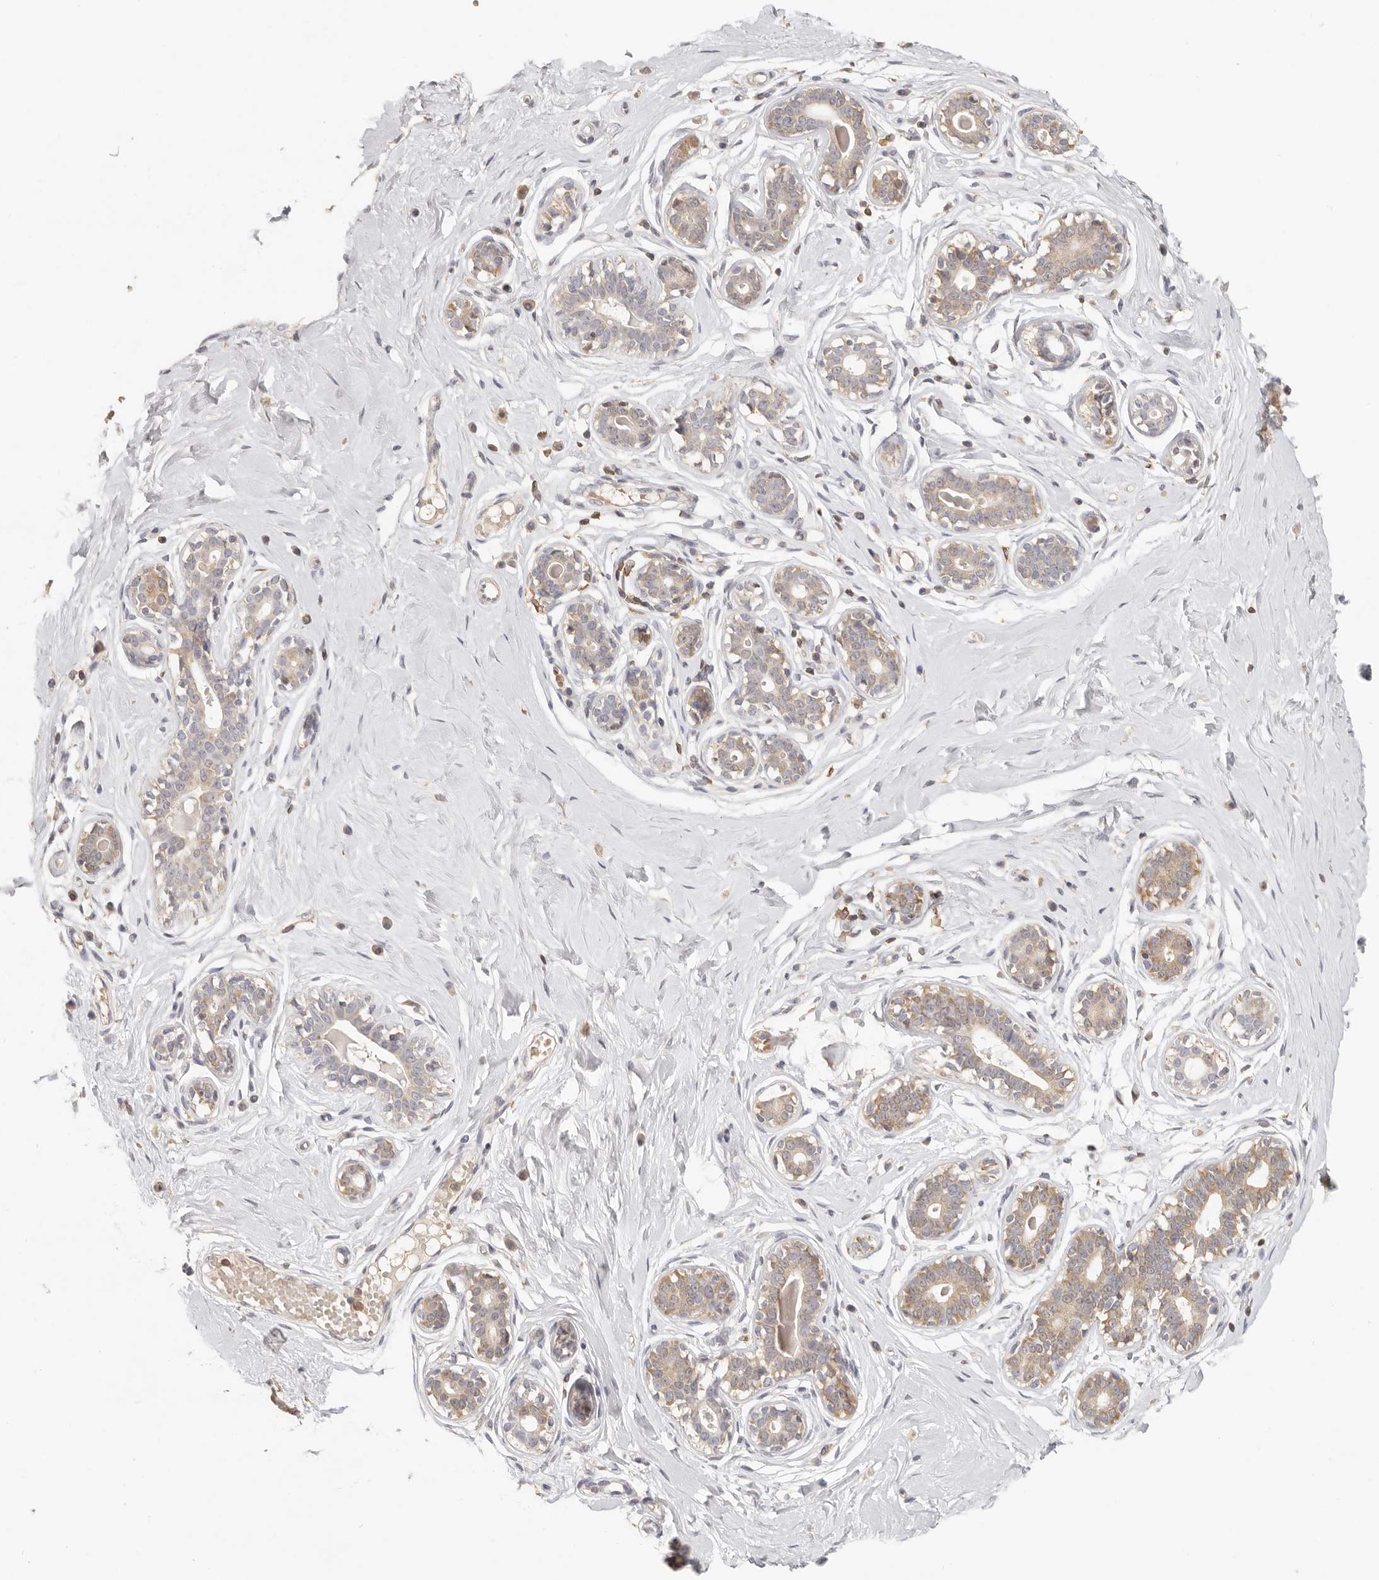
{"staining": {"intensity": "negative", "quantity": "none", "location": "none"}, "tissue": "breast", "cell_type": "Adipocytes", "image_type": "normal", "snomed": [{"axis": "morphology", "description": "Normal tissue, NOS"}, {"axis": "morphology", "description": "Adenoma, NOS"}, {"axis": "topography", "description": "Breast"}], "caption": "Protein analysis of normal breast displays no significant positivity in adipocytes.", "gene": "CSK", "patient": {"sex": "female", "age": 23}}